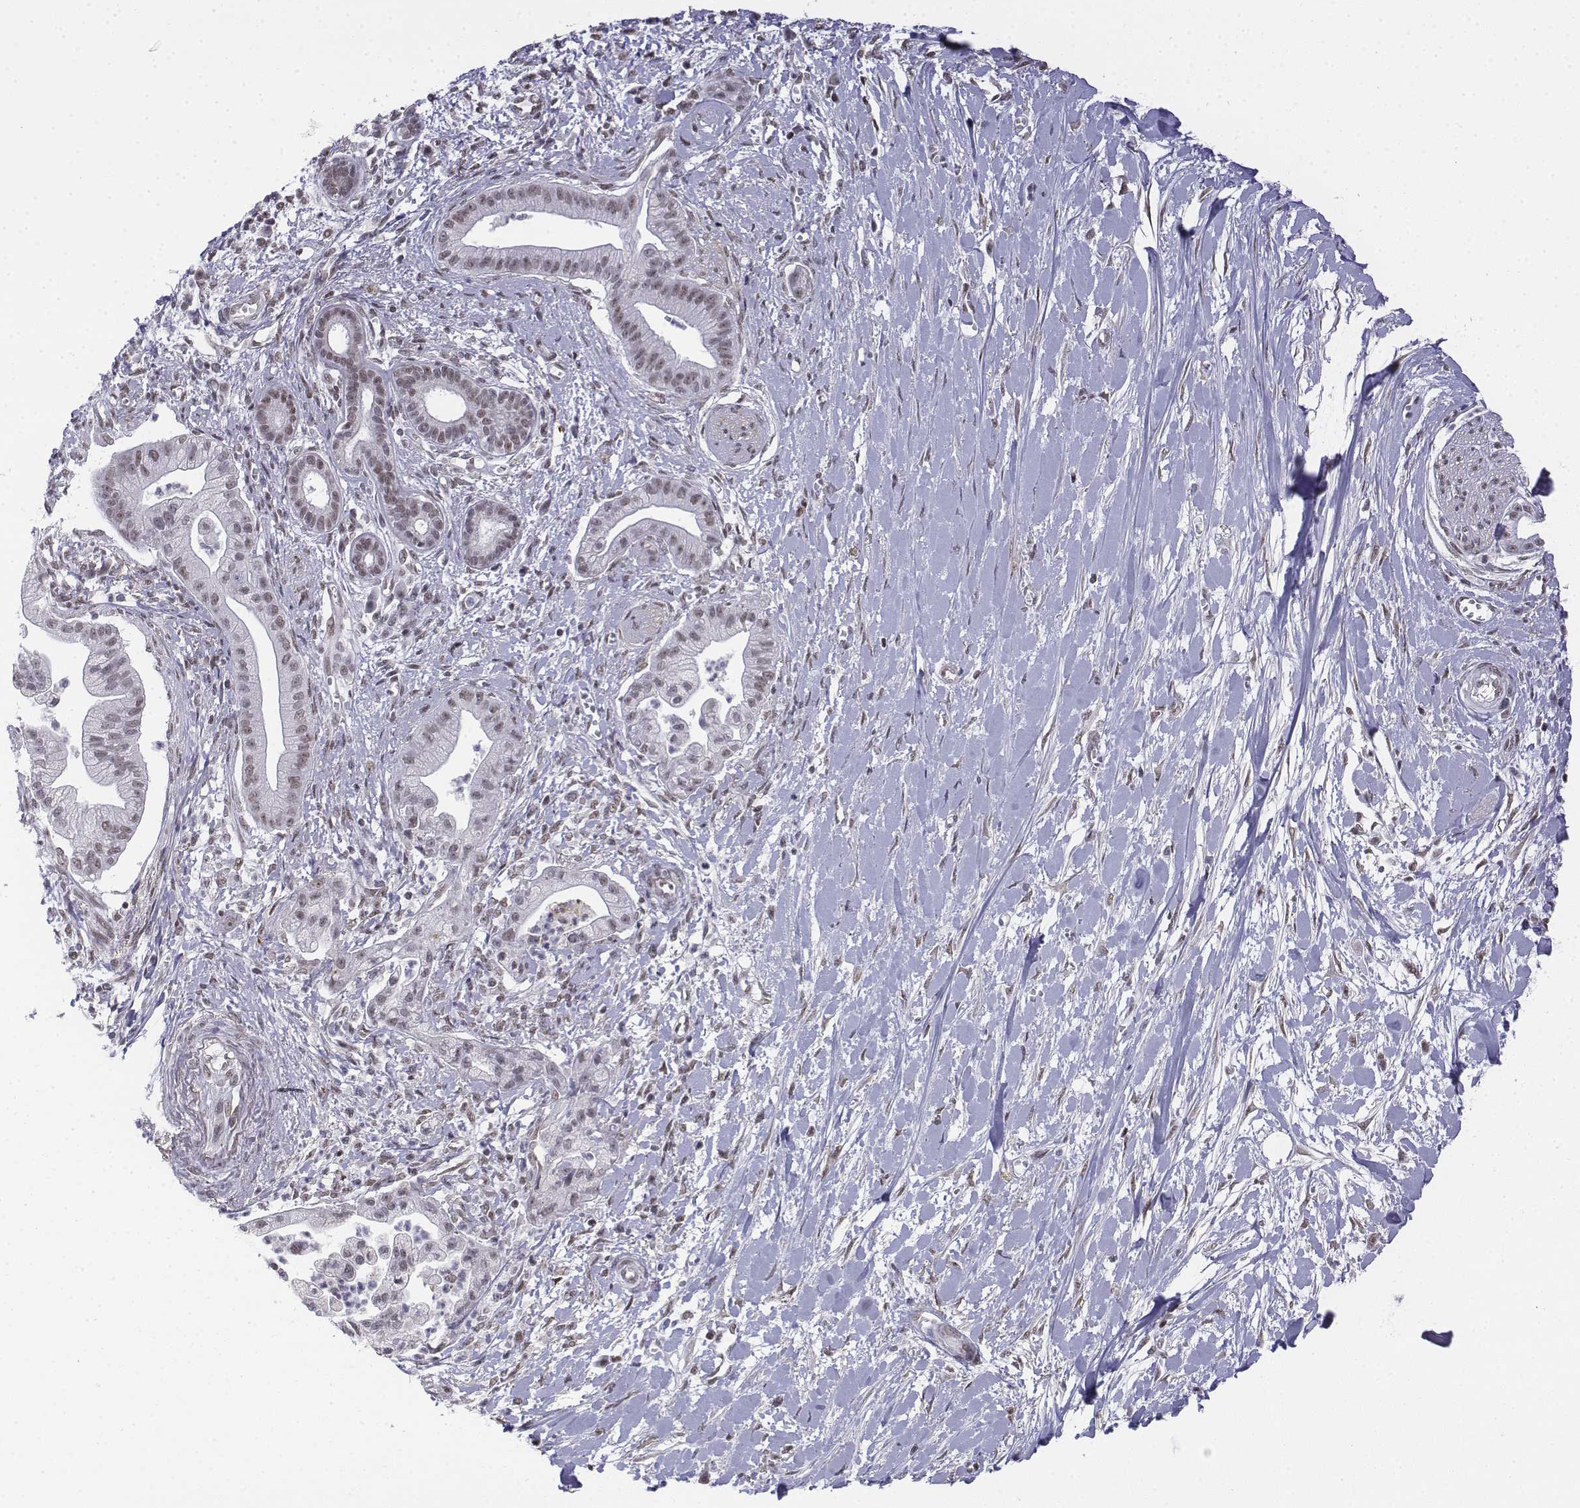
{"staining": {"intensity": "weak", "quantity": ">75%", "location": "nuclear"}, "tissue": "pancreatic cancer", "cell_type": "Tumor cells", "image_type": "cancer", "snomed": [{"axis": "morphology", "description": "Normal tissue, NOS"}, {"axis": "morphology", "description": "Adenocarcinoma, NOS"}, {"axis": "topography", "description": "Lymph node"}, {"axis": "topography", "description": "Pancreas"}], "caption": "Pancreatic adenocarcinoma stained with a protein marker reveals weak staining in tumor cells.", "gene": "SETD1A", "patient": {"sex": "female", "age": 58}}